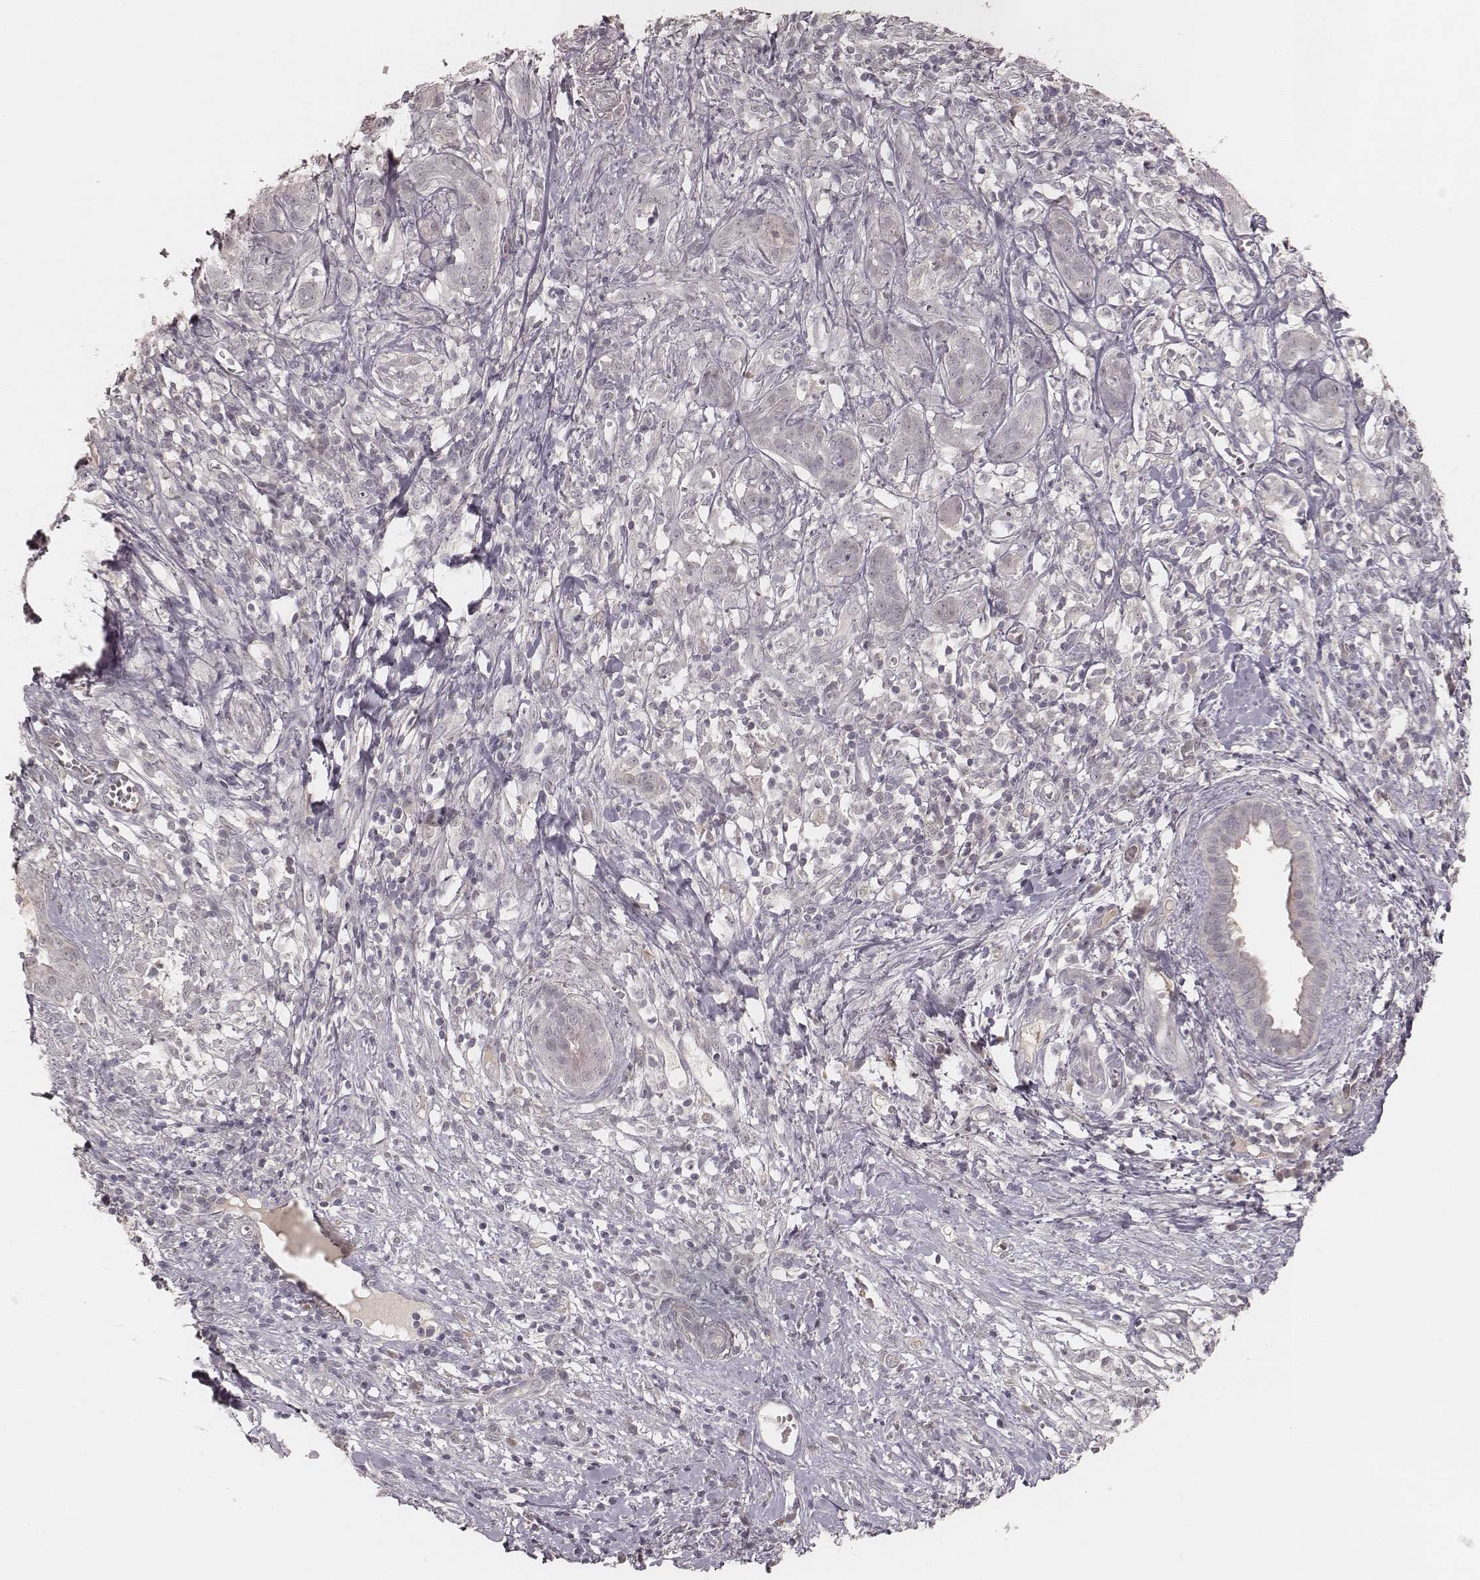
{"staining": {"intensity": "negative", "quantity": "none", "location": "none"}, "tissue": "pancreatic cancer", "cell_type": "Tumor cells", "image_type": "cancer", "snomed": [{"axis": "morphology", "description": "Adenocarcinoma, NOS"}, {"axis": "topography", "description": "Pancreas"}], "caption": "This histopathology image is of pancreatic cancer stained with immunohistochemistry (IHC) to label a protein in brown with the nuclei are counter-stained blue. There is no positivity in tumor cells.", "gene": "FAM13B", "patient": {"sex": "male", "age": 61}}